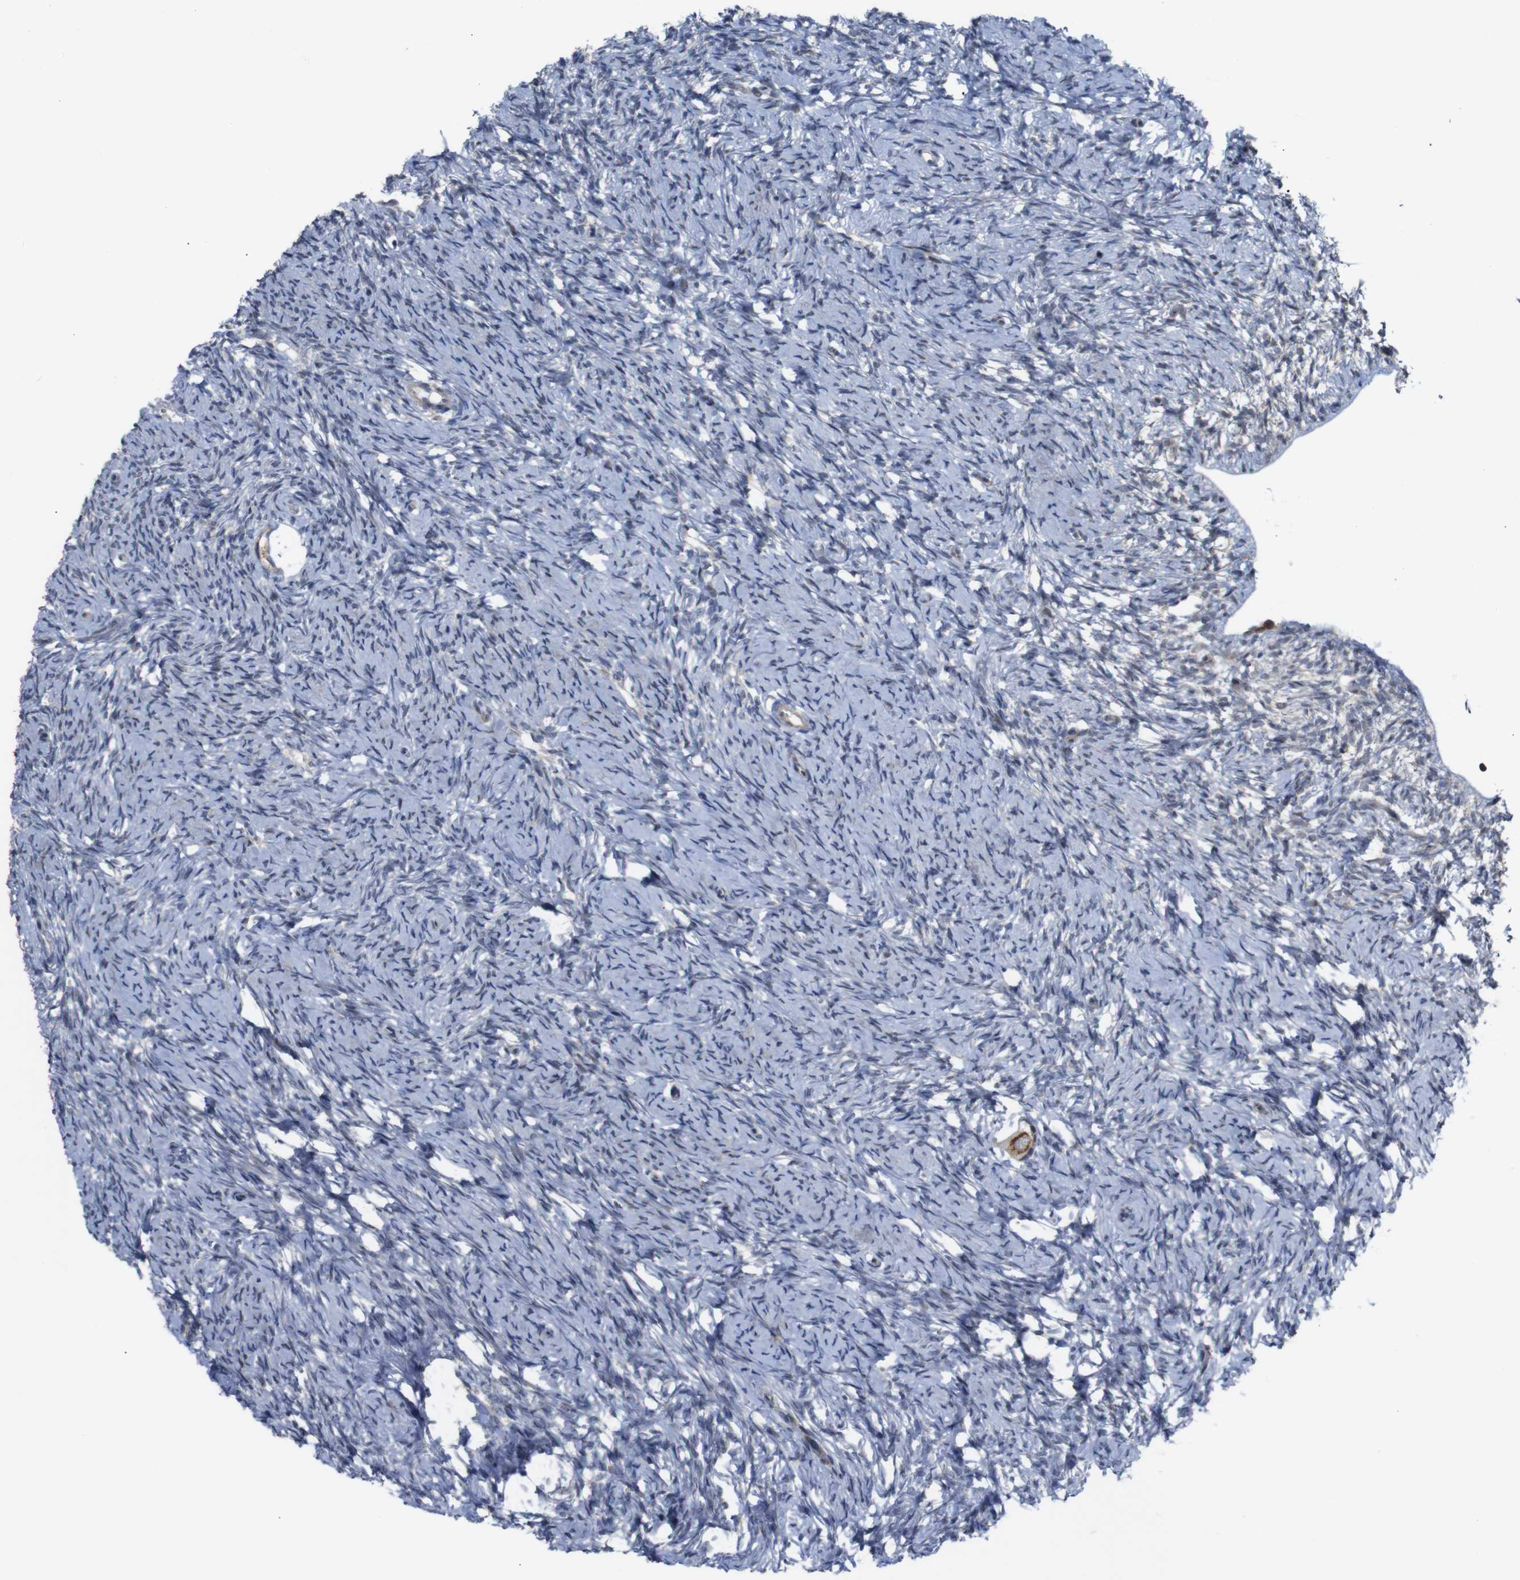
{"staining": {"intensity": "strong", "quantity": ">75%", "location": "cytoplasmic/membranous"}, "tissue": "ovary", "cell_type": "Follicle cells", "image_type": "normal", "snomed": [{"axis": "morphology", "description": "Normal tissue, NOS"}, {"axis": "topography", "description": "Ovary"}], "caption": "Human ovary stained with a brown dye displays strong cytoplasmic/membranous positive staining in about >75% of follicle cells.", "gene": "ATP7B", "patient": {"sex": "female", "age": 33}}